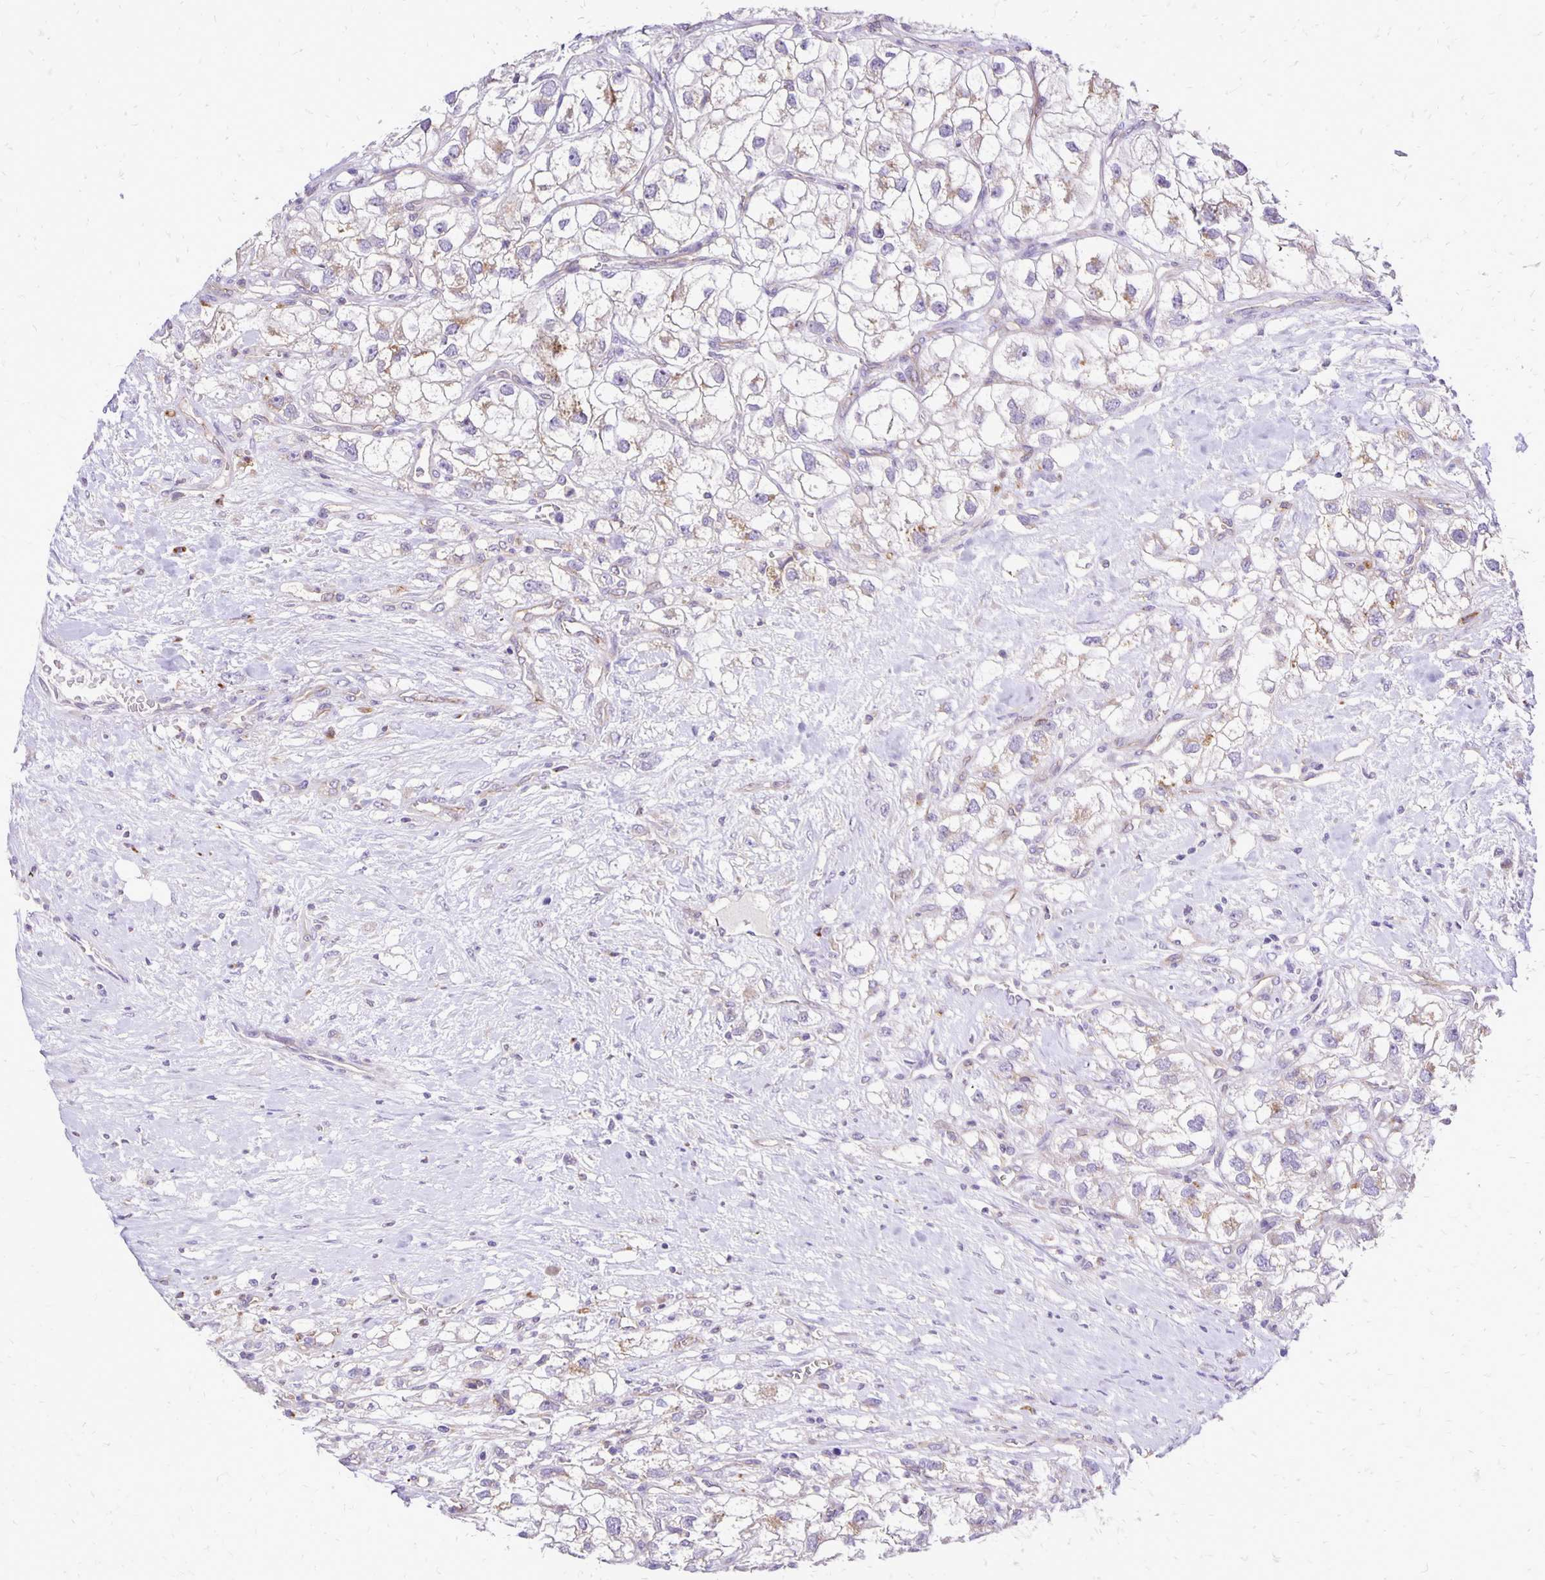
{"staining": {"intensity": "weak", "quantity": "<25%", "location": "cytoplasmic/membranous"}, "tissue": "renal cancer", "cell_type": "Tumor cells", "image_type": "cancer", "snomed": [{"axis": "morphology", "description": "Adenocarcinoma, NOS"}, {"axis": "topography", "description": "Kidney"}], "caption": "This is an immunohistochemistry micrograph of human renal cancer (adenocarcinoma). There is no staining in tumor cells.", "gene": "EIF5A", "patient": {"sex": "male", "age": 59}}